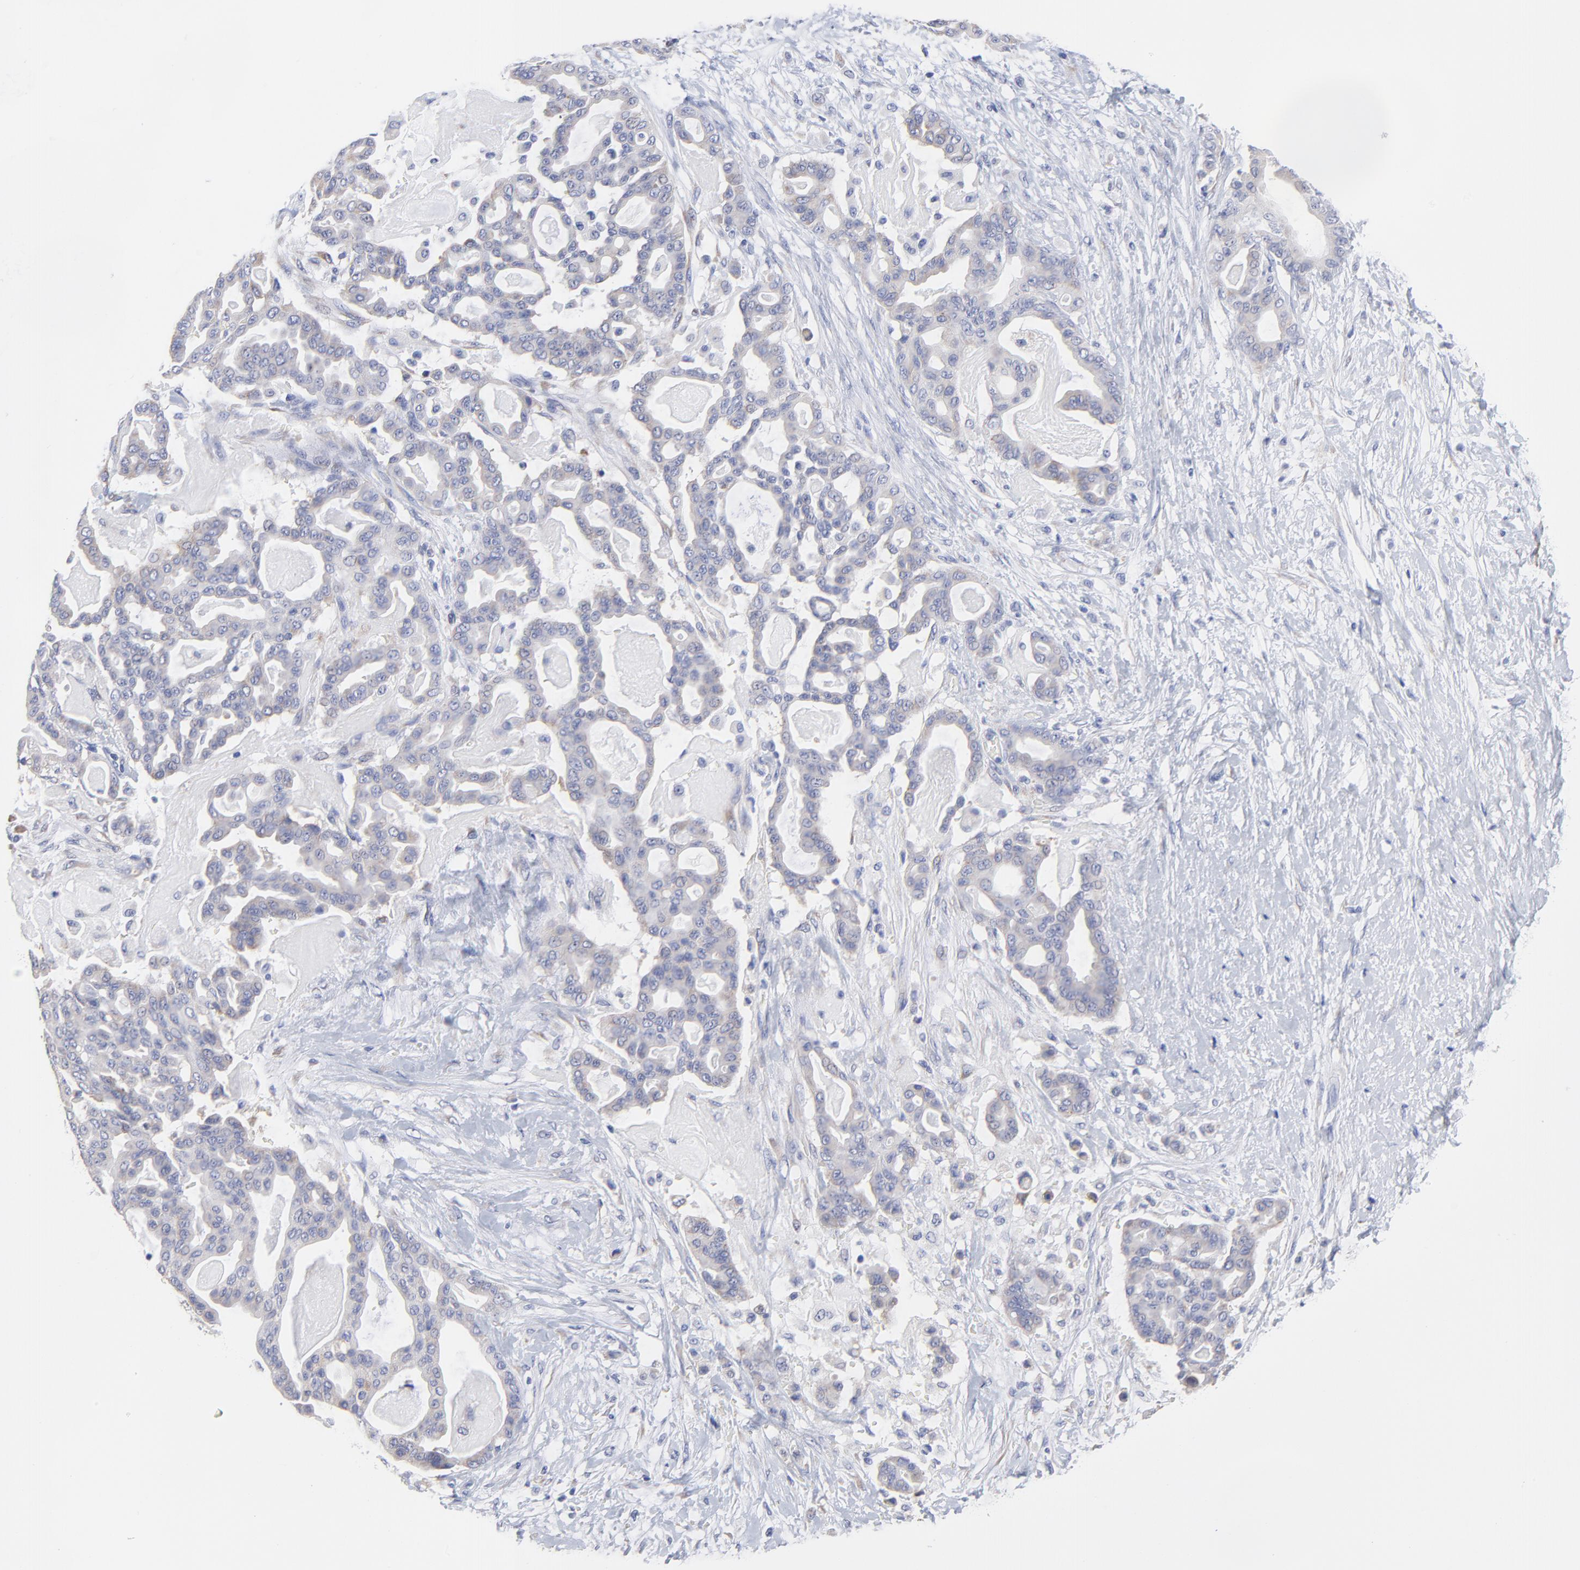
{"staining": {"intensity": "weak", "quantity": "25%-75%", "location": "cytoplasmic/membranous"}, "tissue": "pancreatic cancer", "cell_type": "Tumor cells", "image_type": "cancer", "snomed": [{"axis": "morphology", "description": "Adenocarcinoma, NOS"}, {"axis": "topography", "description": "Pancreas"}], "caption": "Tumor cells display low levels of weak cytoplasmic/membranous expression in approximately 25%-75% of cells in human adenocarcinoma (pancreatic).", "gene": "DUSP9", "patient": {"sex": "male", "age": 63}}